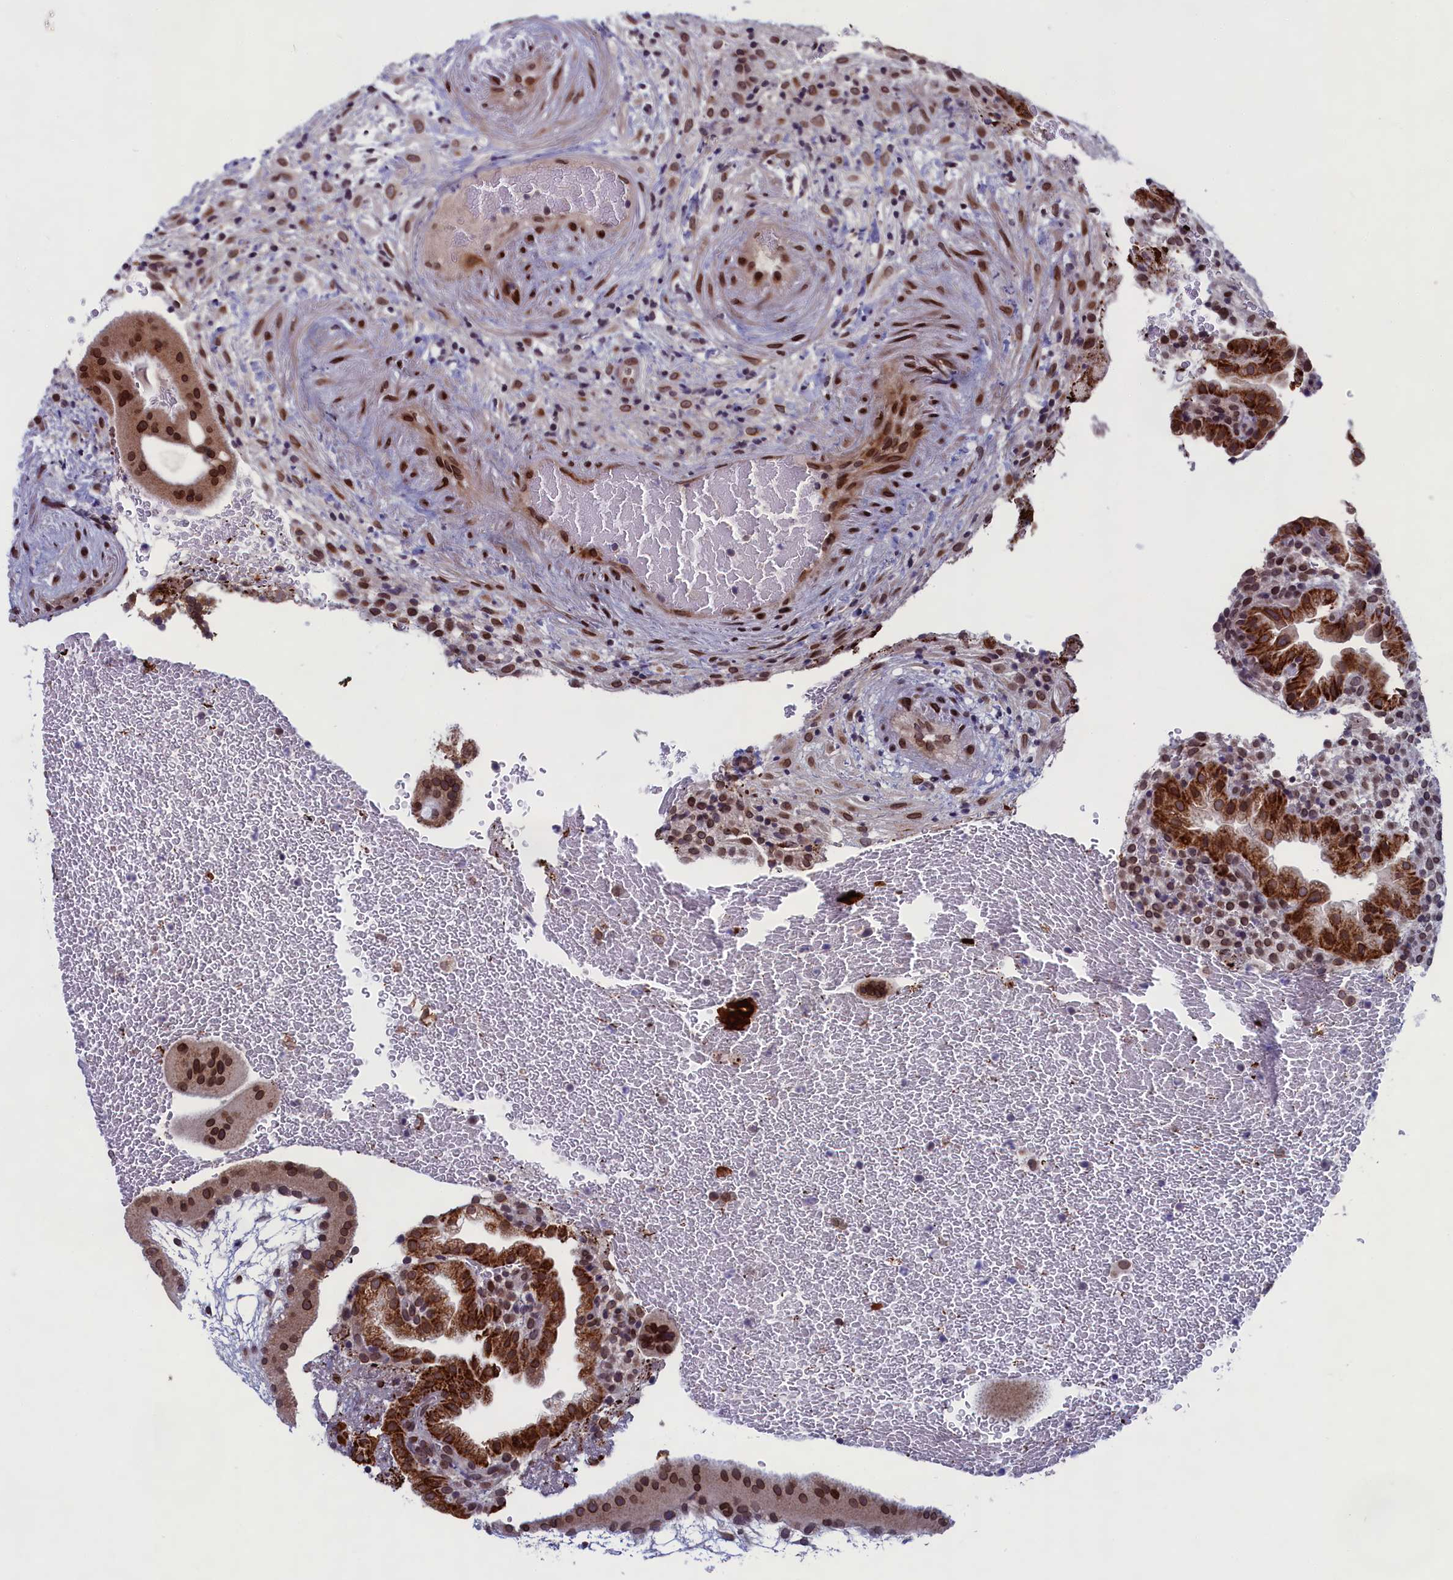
{"staining": {"intensity": "strong", "quantity": ">75%", "location": "nuclear"}, "tissue": "placenta", "cell_type": "Trophoblastic cells", "image_type": "normal", "snomed": [{"axis": "morphology", "description": "Normal tissue, NOS"}, {"axis": "topography", "description": "Placenta"}], "caption": "Immunohistochemical staining of normal placenta displays strong nuclear protein expression in approximately >75% of trophoblastic cells.", "gene": "GPSM1", "patient": {"sex": "female", "age": 19}}